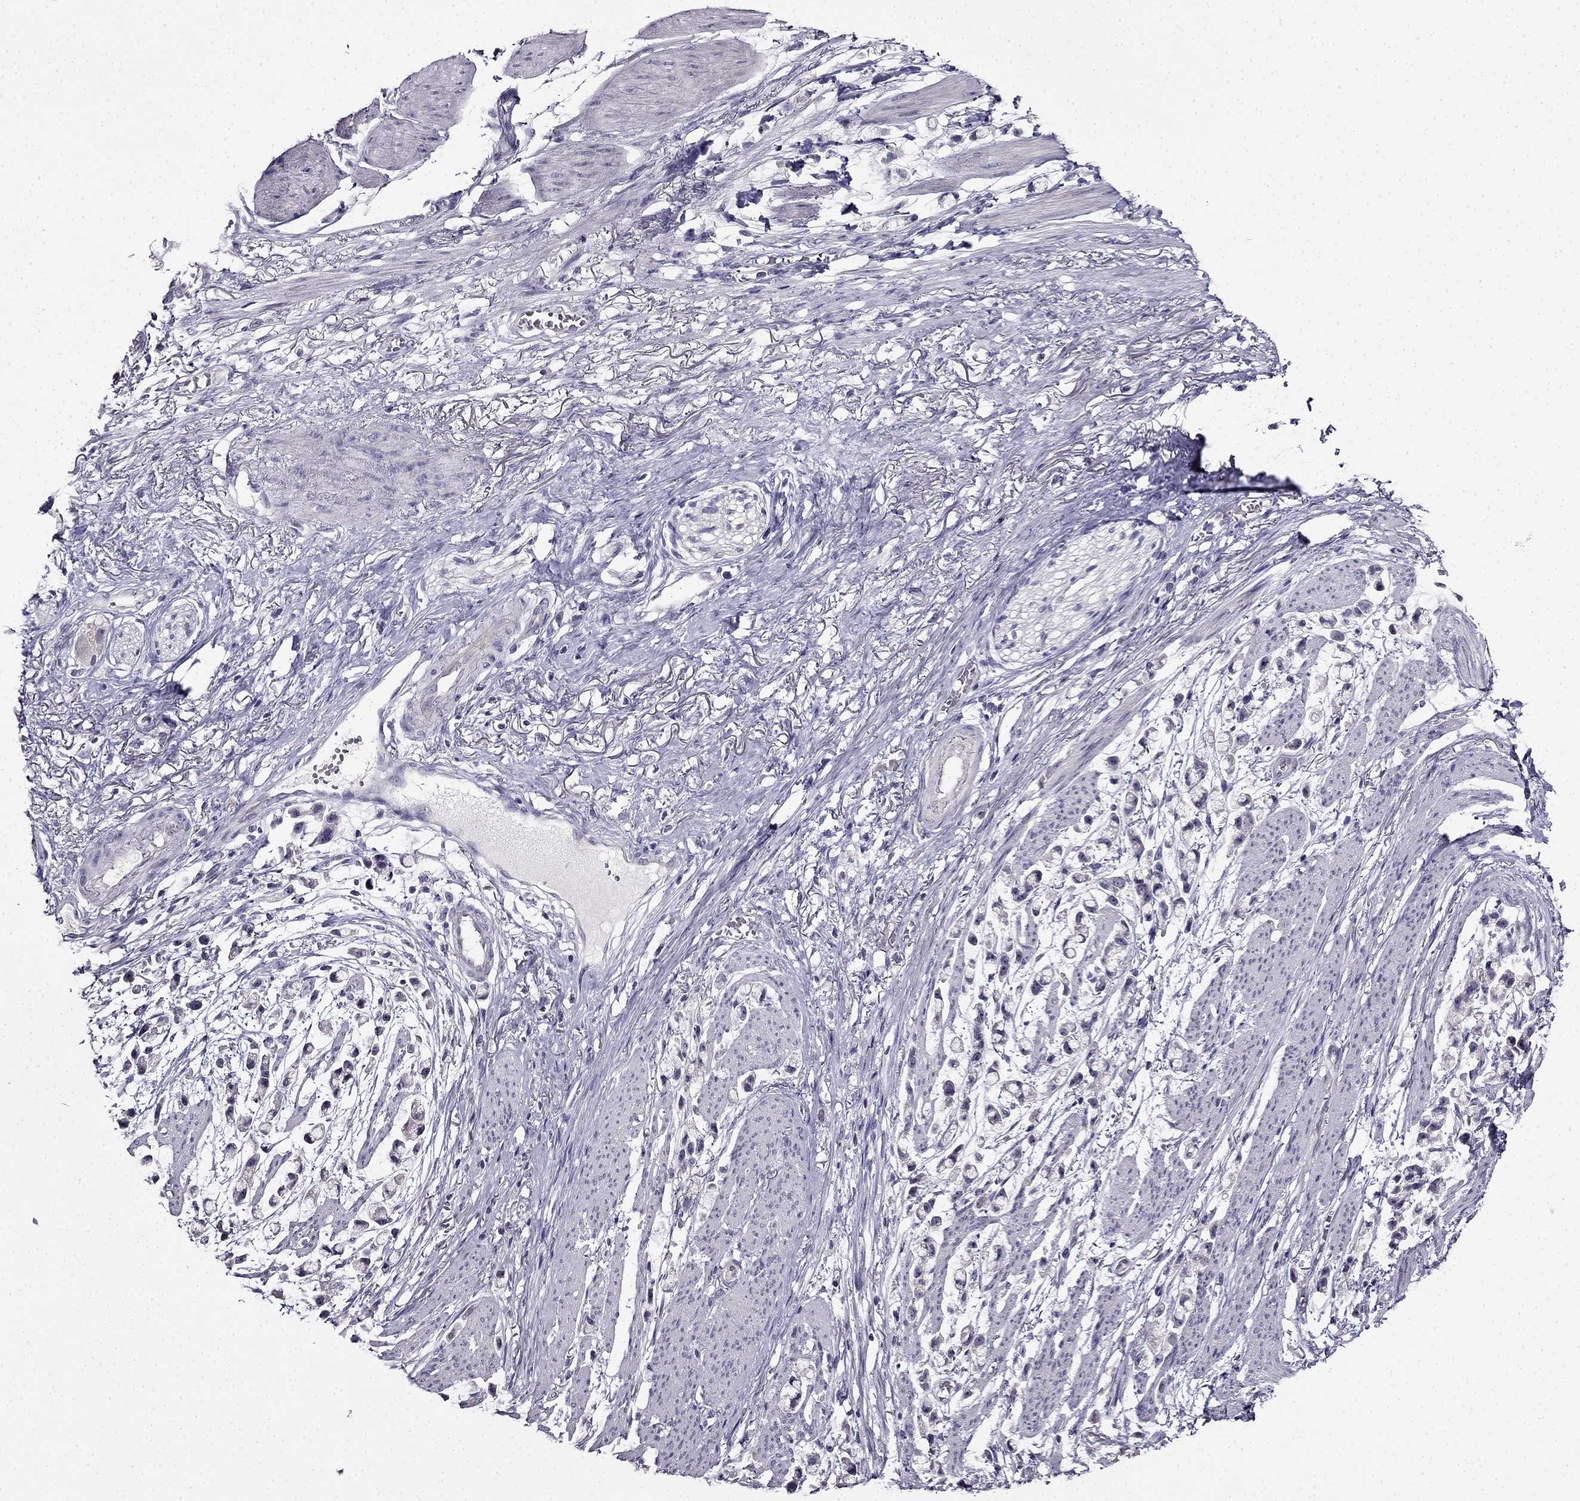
{"staining": {"intensity": "negative", "quantity": "none", "location": "none"}, "tissue": "stomach cancer", "cell_type": "Tumor cells", "image_type": "cancer", "snomed": [{"axis": "morphology", "description": "Adenocarcinoma, NOS"}, {"axis": "topography", "description": "Stomach"}], "caption": "Protein analysis of stomach adenocarcinoma exhibits no significant expression in tumor cells.", "gene": "TMEM266", "patient": {"sex": "female", "age": 81}}